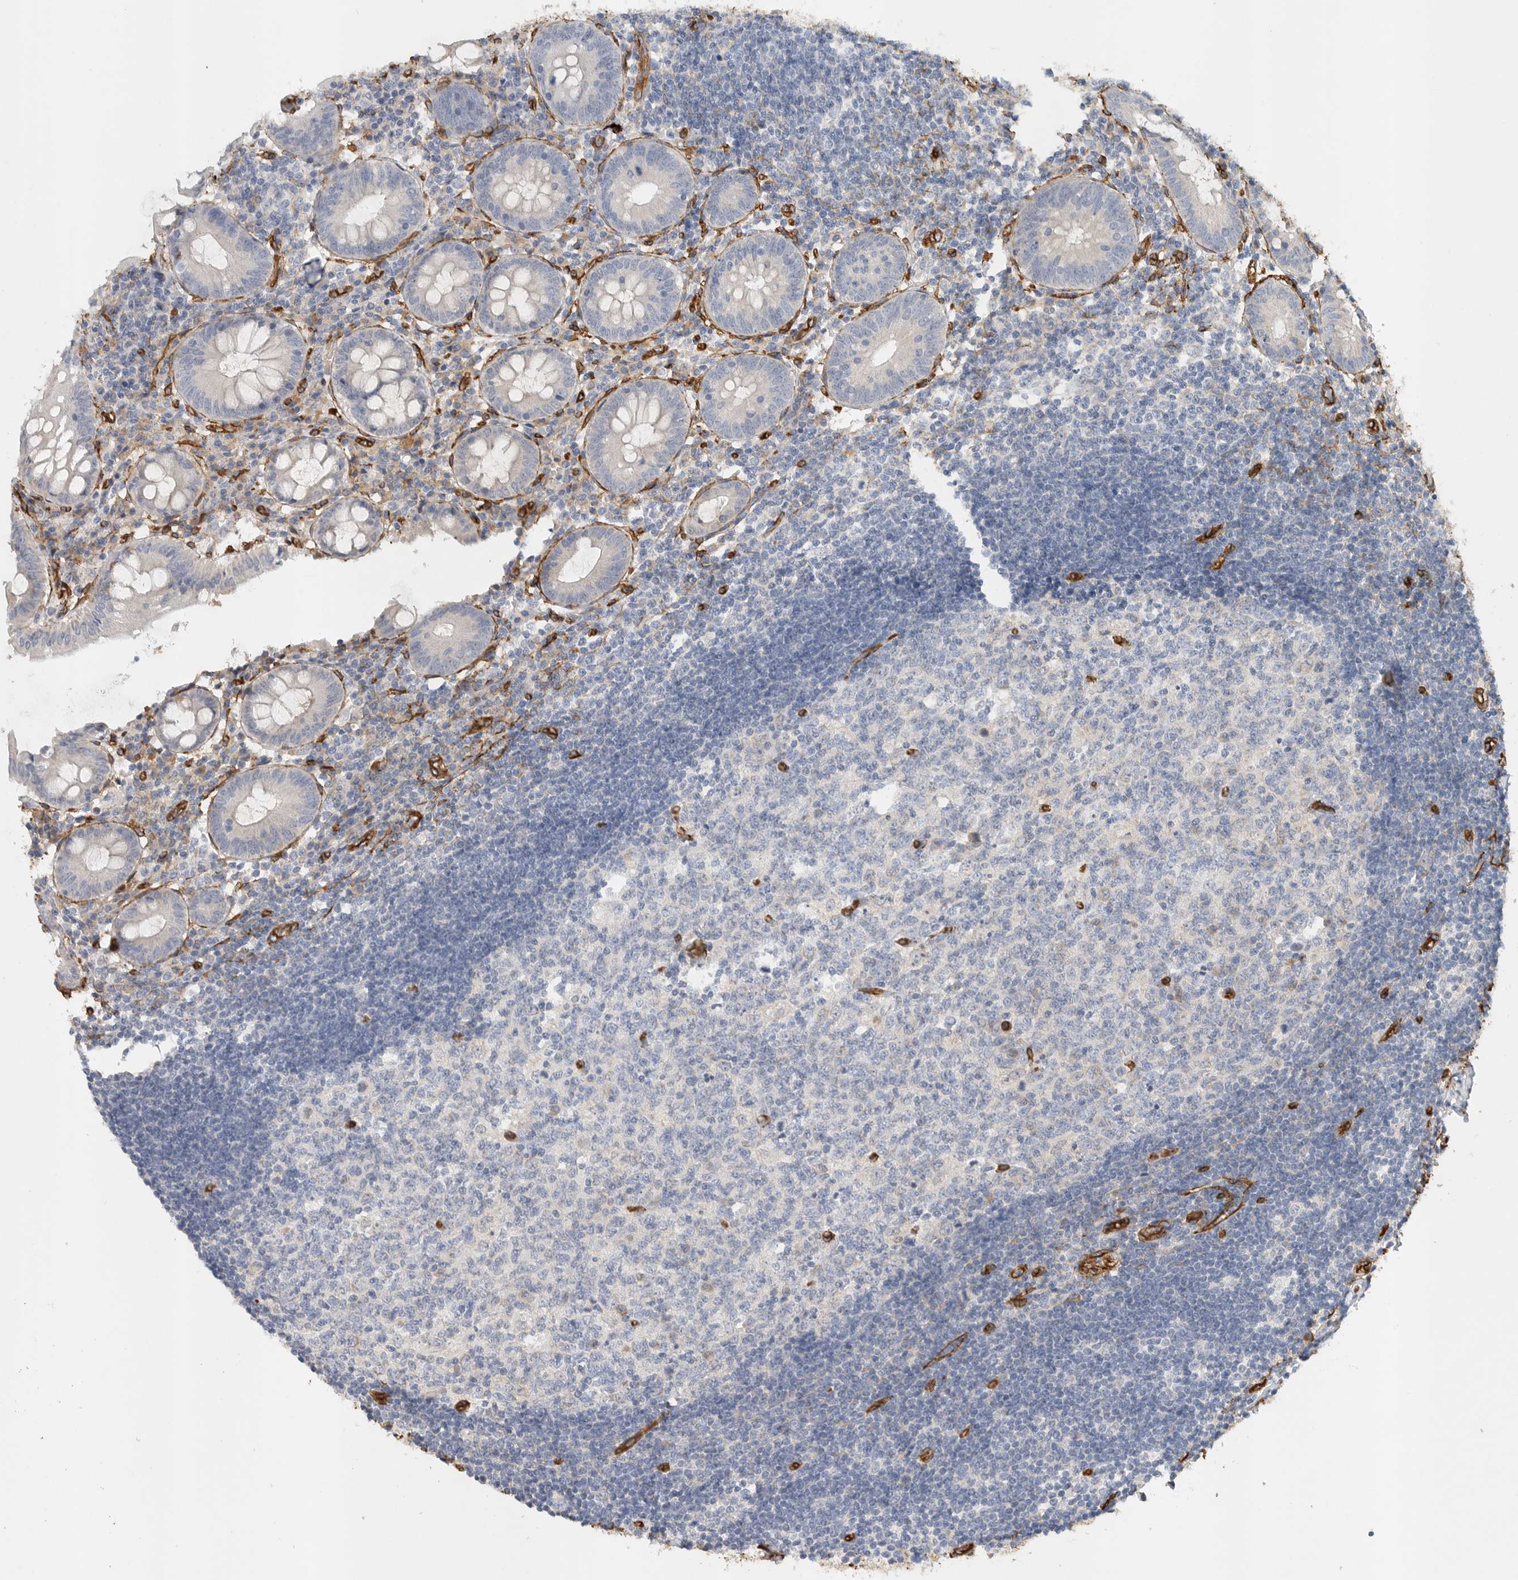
{"staining": {"intensity": "negative", "quantity": "none", "location": "none"}, "tissue": "appendix", "cell_type": "Glandular cells", "image_type": "normal", "snomed": [{"axis": "morphology", "description": "Normal tissue, NOS"}, {"axis": "topography", "description": "Appendix"}], "caption": "IHC histopathology image of unremarkable appendix: appendix stained with DAB (3,3'-diaminobenzidine) demonstrates no significant protein staining in glandular cells. (Stains: DAB (3,3'-diaminobenzidine) immunohistochemistry with hematoxylin counter stain, Microscopy: brightfield microscopy at high magnification).", "gene": "JMJD4", "patient": {"sex": "female", "age": 54}}